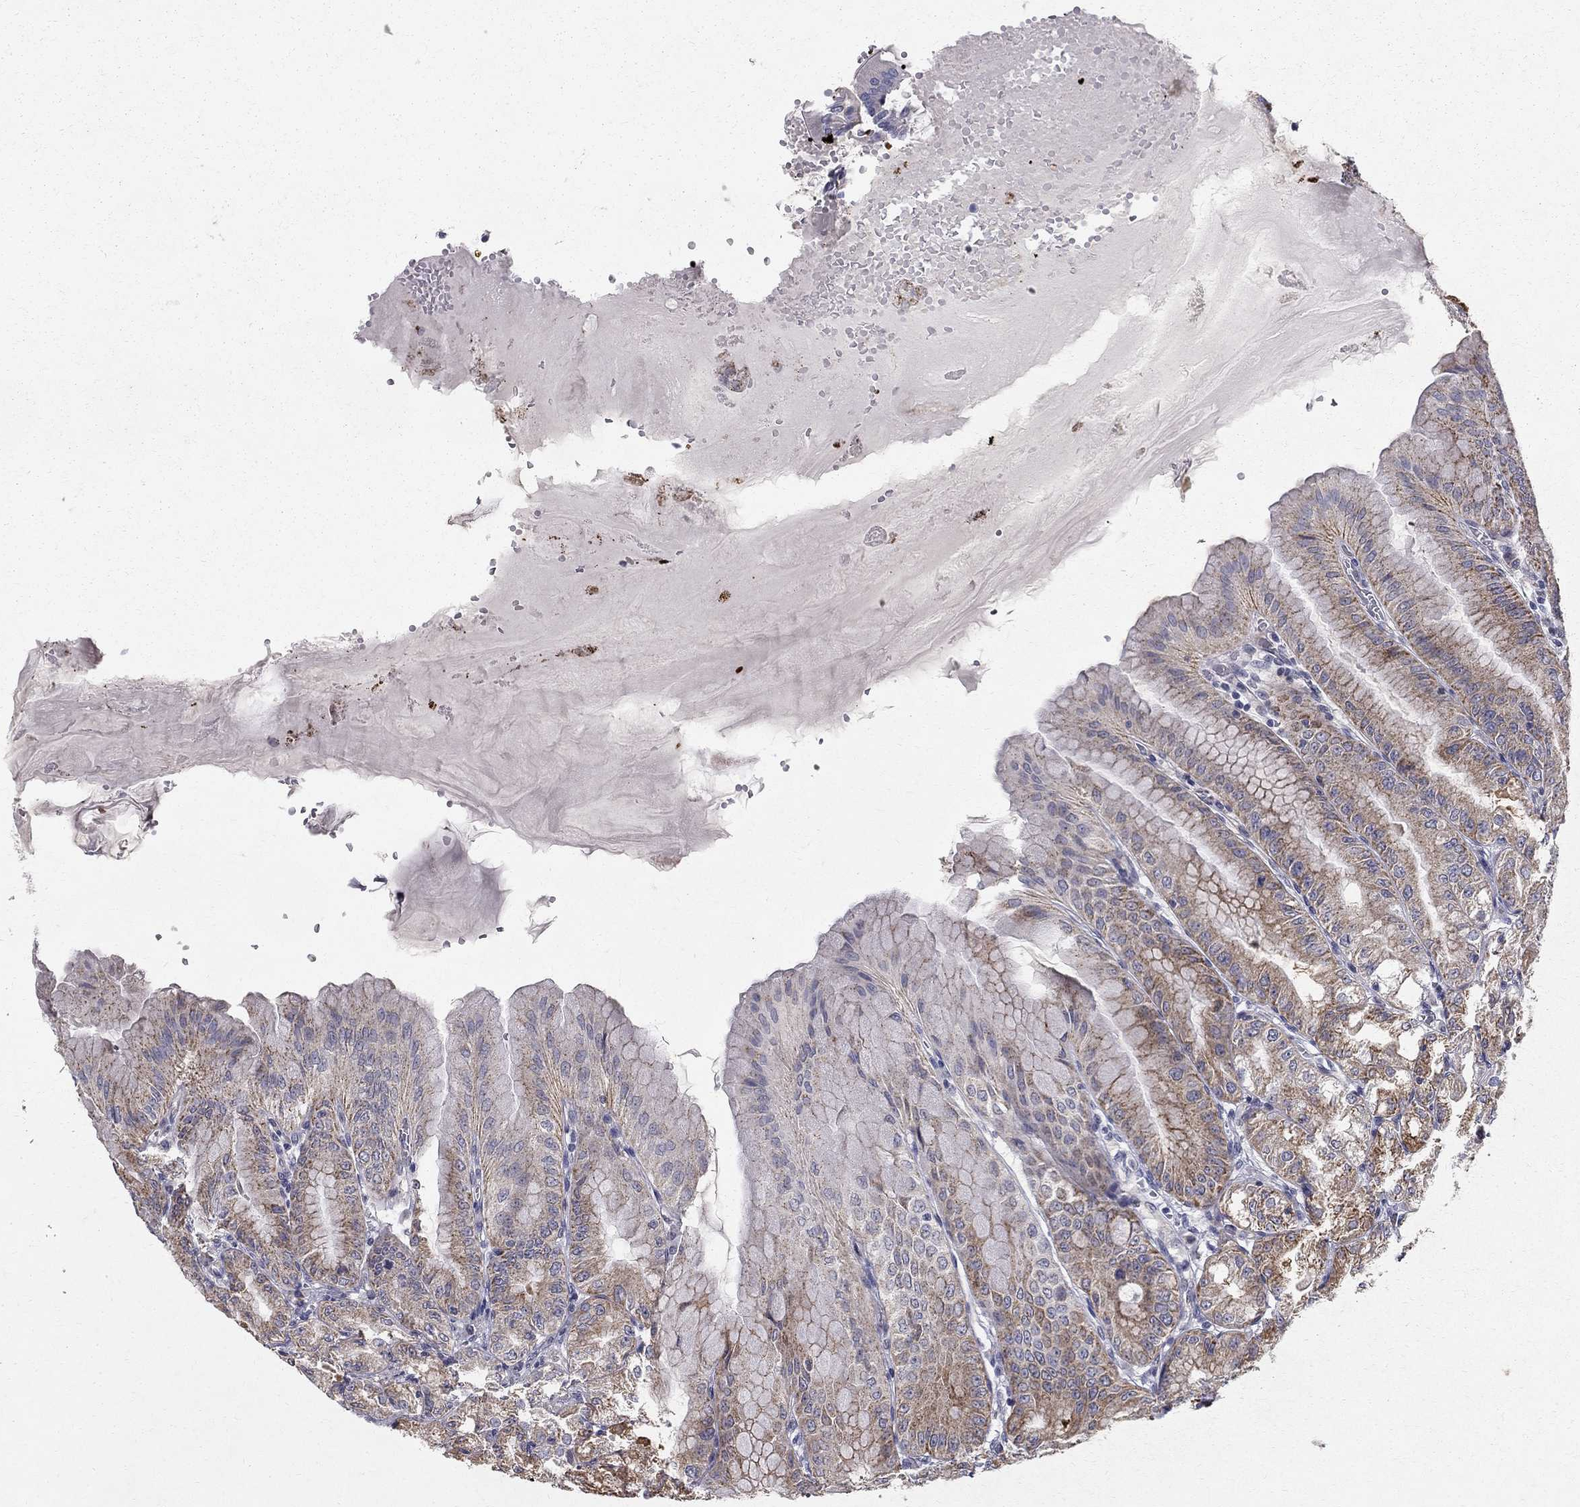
{"staining": {"intensity": "moderate", "quantity": "25%-75%", "location": "cytoplasmic/membranous"}, "tissue": "stomach", "cell_type": "Glandular cells", "image_type": "normal", "snomed": [{"axis": "morphology", "description": "Normal tissue, NOS"}, {"axis": "topography", "description": "Stomach"}], "caption": "Immunohistochemistry staining of benign stomach, which reveals medium levels of moderate cytoplasmic/membranous expression in approximately 25%-75% of glandular cells indicating moderate cytoplasmic/membranous protein positivity. The staining was performed using DAB (3,3'-diaminobenzidine) (brown) for protein detection and nuclei were counterstained in hematoxylin (blue).", "gene": "CLIC6", "patient": {"sex": "male", "age": 71}}